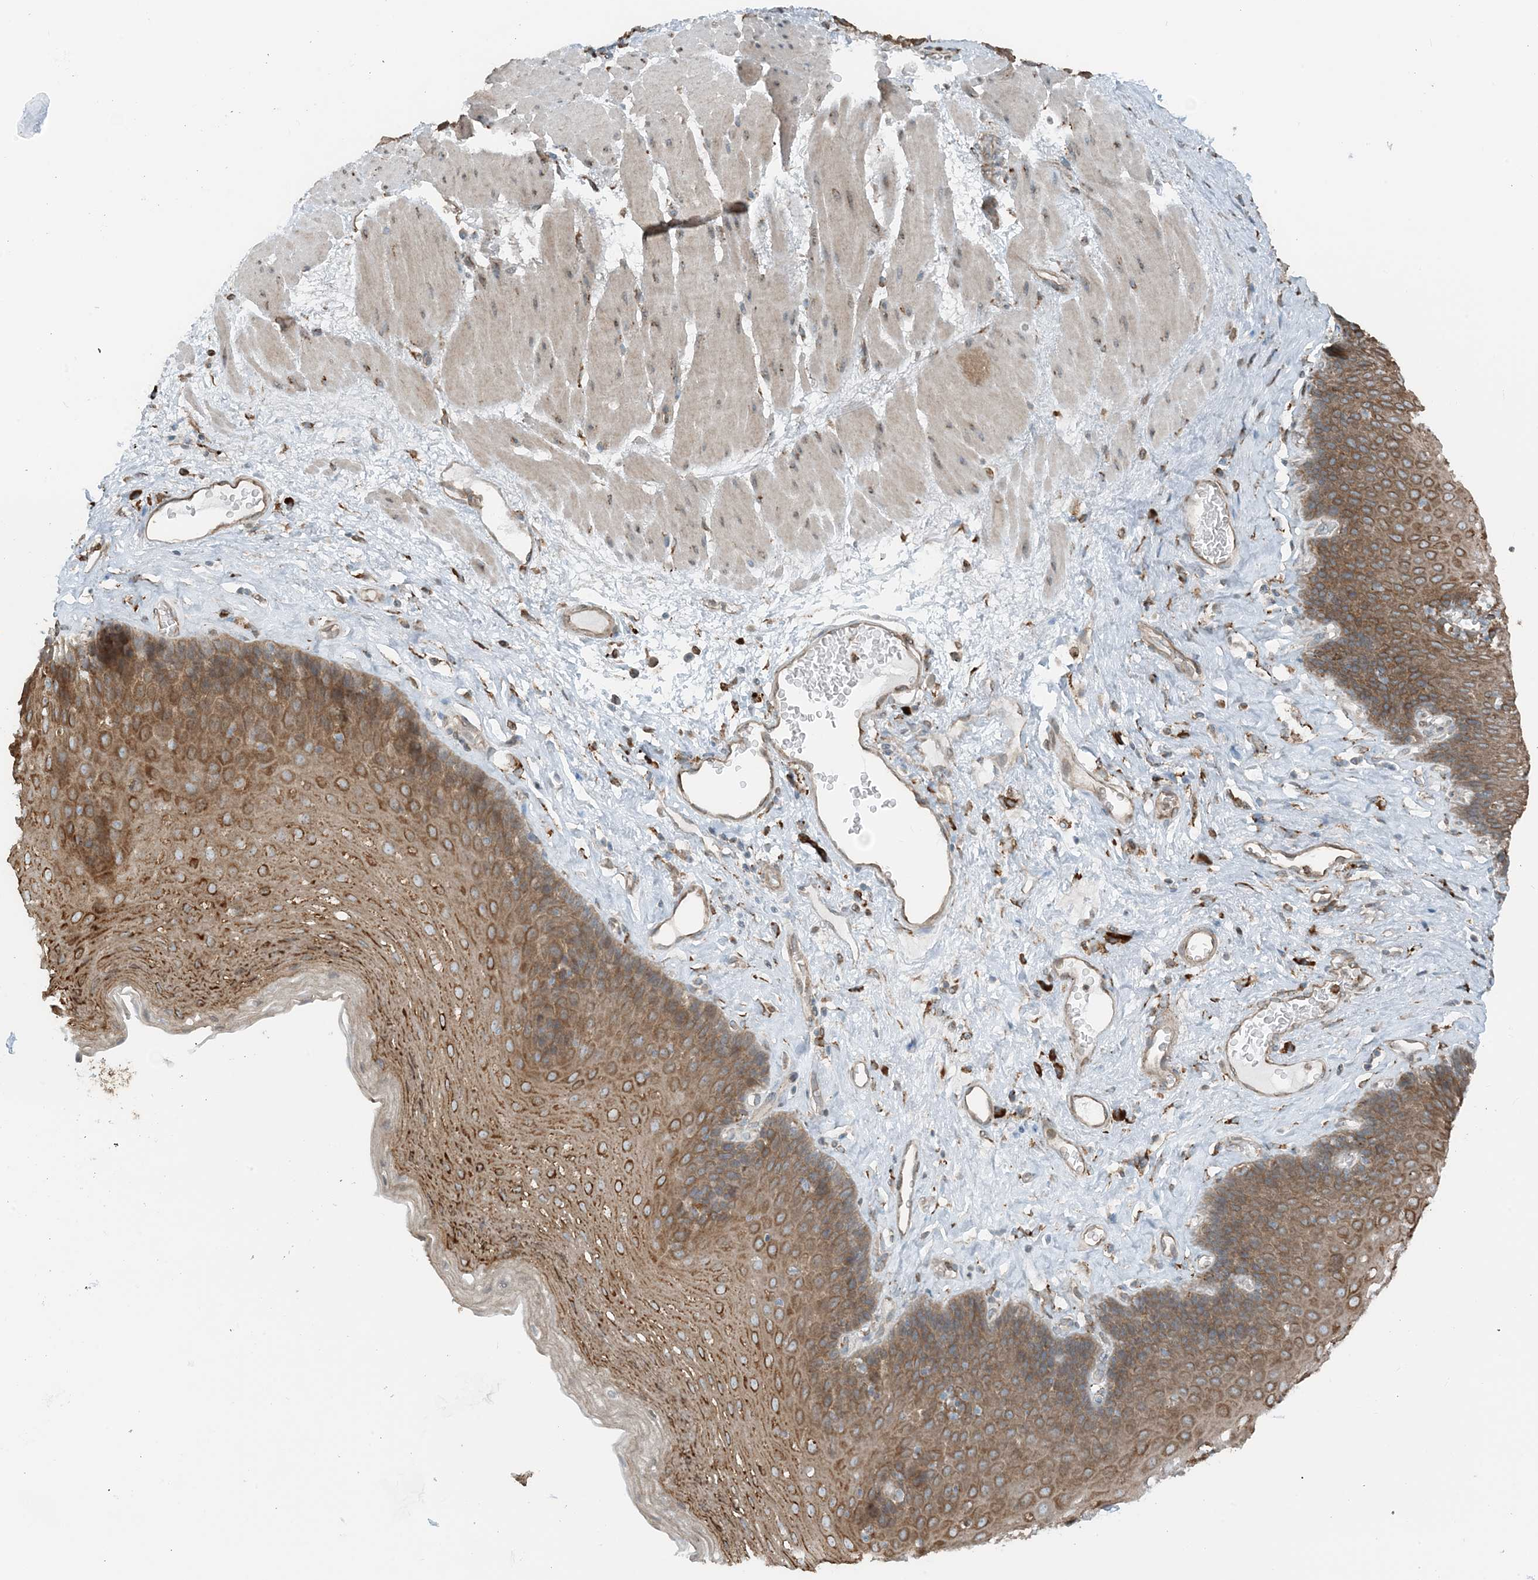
{"staining": {"intensity": "moderate", "quantity": ">75%", "location": "cytoplasmic/membranous"}, "tissue": "esophagus", "cell_type": "Squamous epithelial cells", "image_type": "normal", "snomed": [{"axis": "morphology", "description": "Normal tissue, NOS"}, {"axis": "topography", "description": "Esophagus"}], "caption": "IHC (DAB (3,3'-diaminobenzidine)) staining of unremarkable human esophagus shows moderate cytoplasmic/membranous protein positivity in about >75% of squamous epithelial cells.", "gene": "CERKL", "patient": {"sex": "female", "age": 66}}